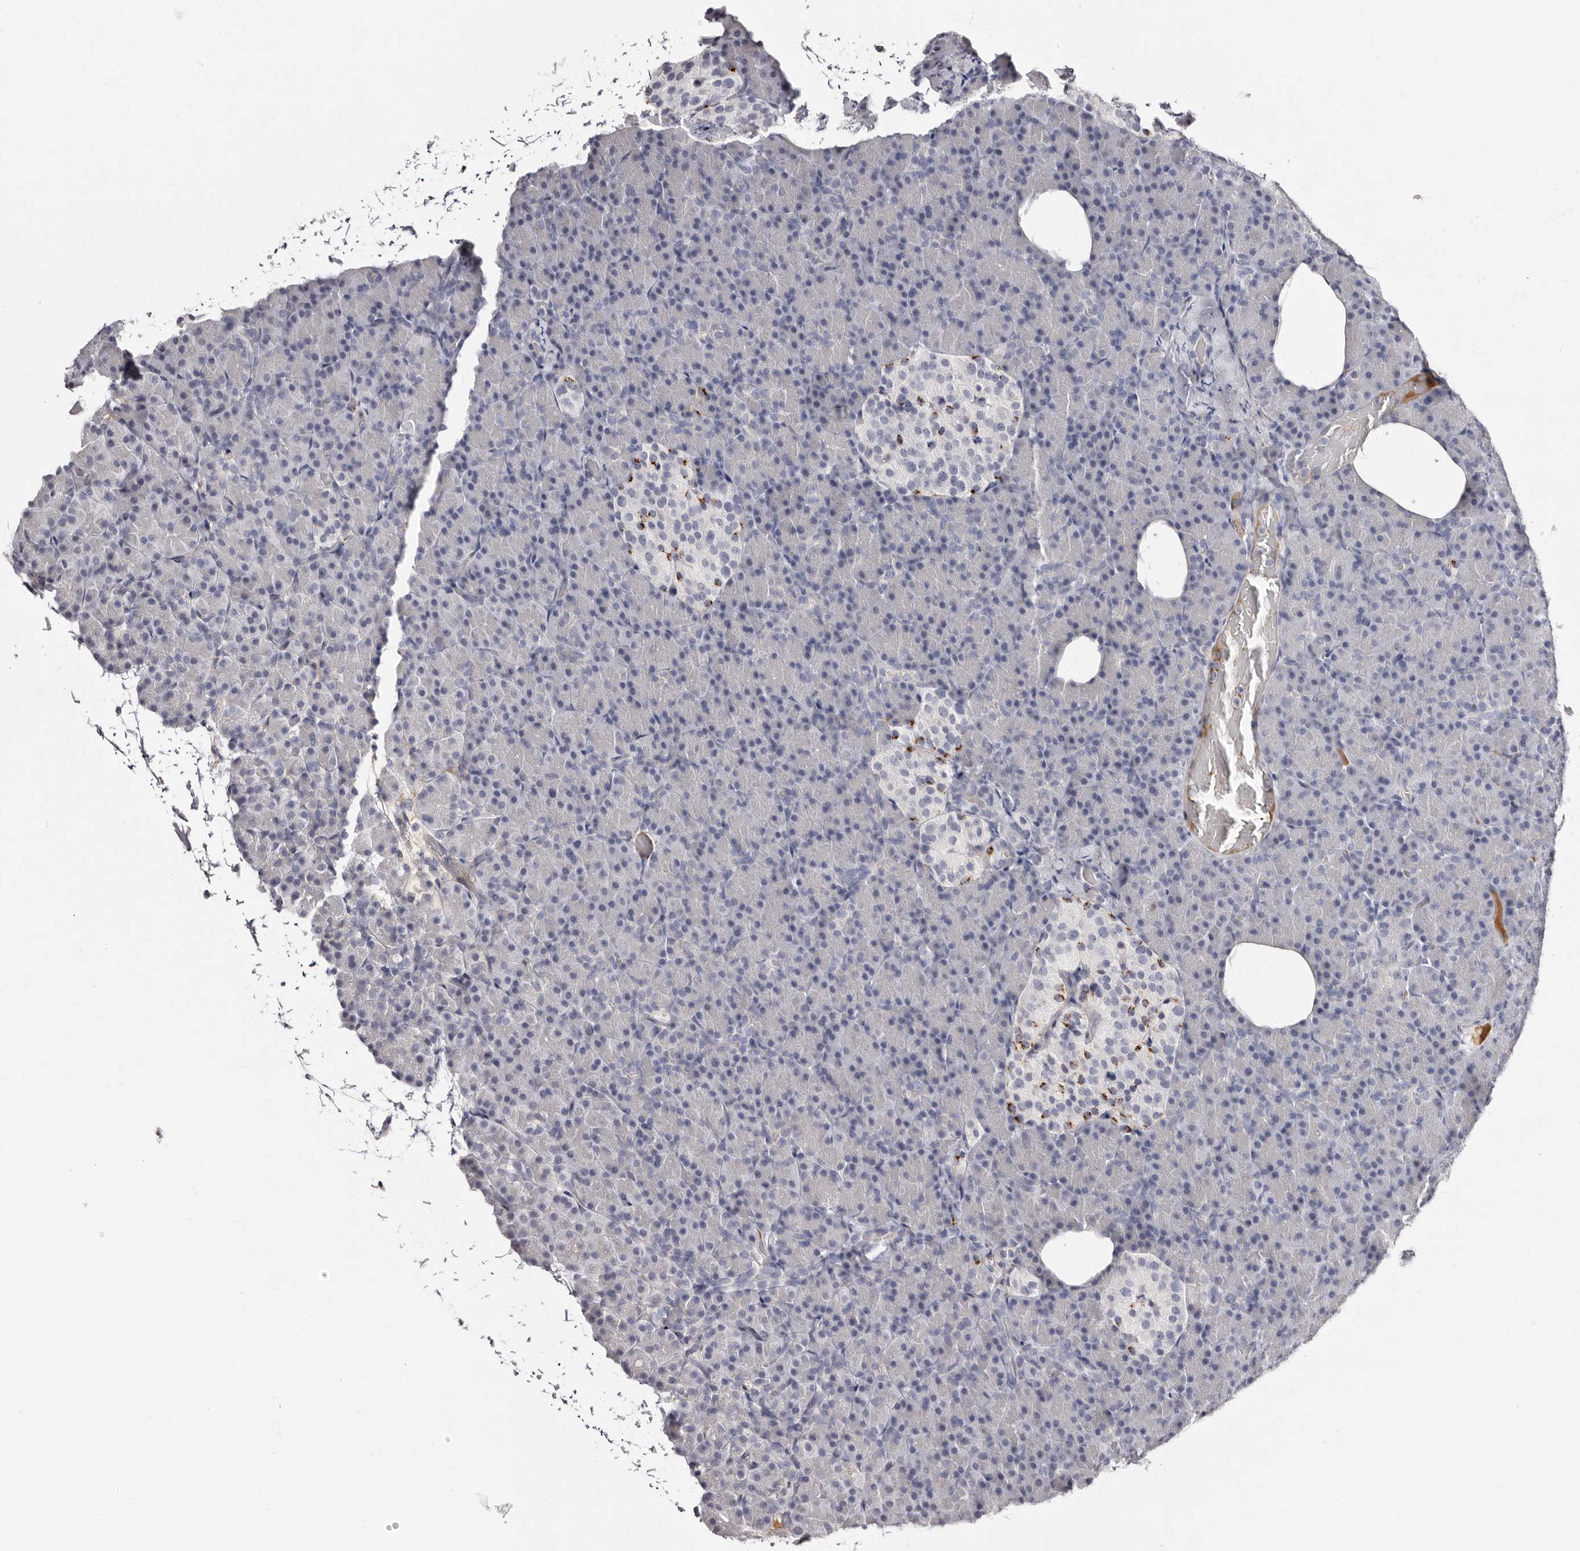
{"staining": {"intensity": "negative", "quantity": "none", "location": "none"}, "tissue": "pancreas", "cell_type": "Exocrine glandular cells", "image_type": "normal", "snomed": [{"axis": "morphology", "description": "Normal tissue, NOS"}, {"axis": "topography", "description": "Pancreas"}], "caption": "The immunohistochemistry (IHC) histopathology image has no significant expression in exocrine glandular cells of pancreas.", "gene": "TBC1D22B", "patient": {"sex": "female", "age": 43}}